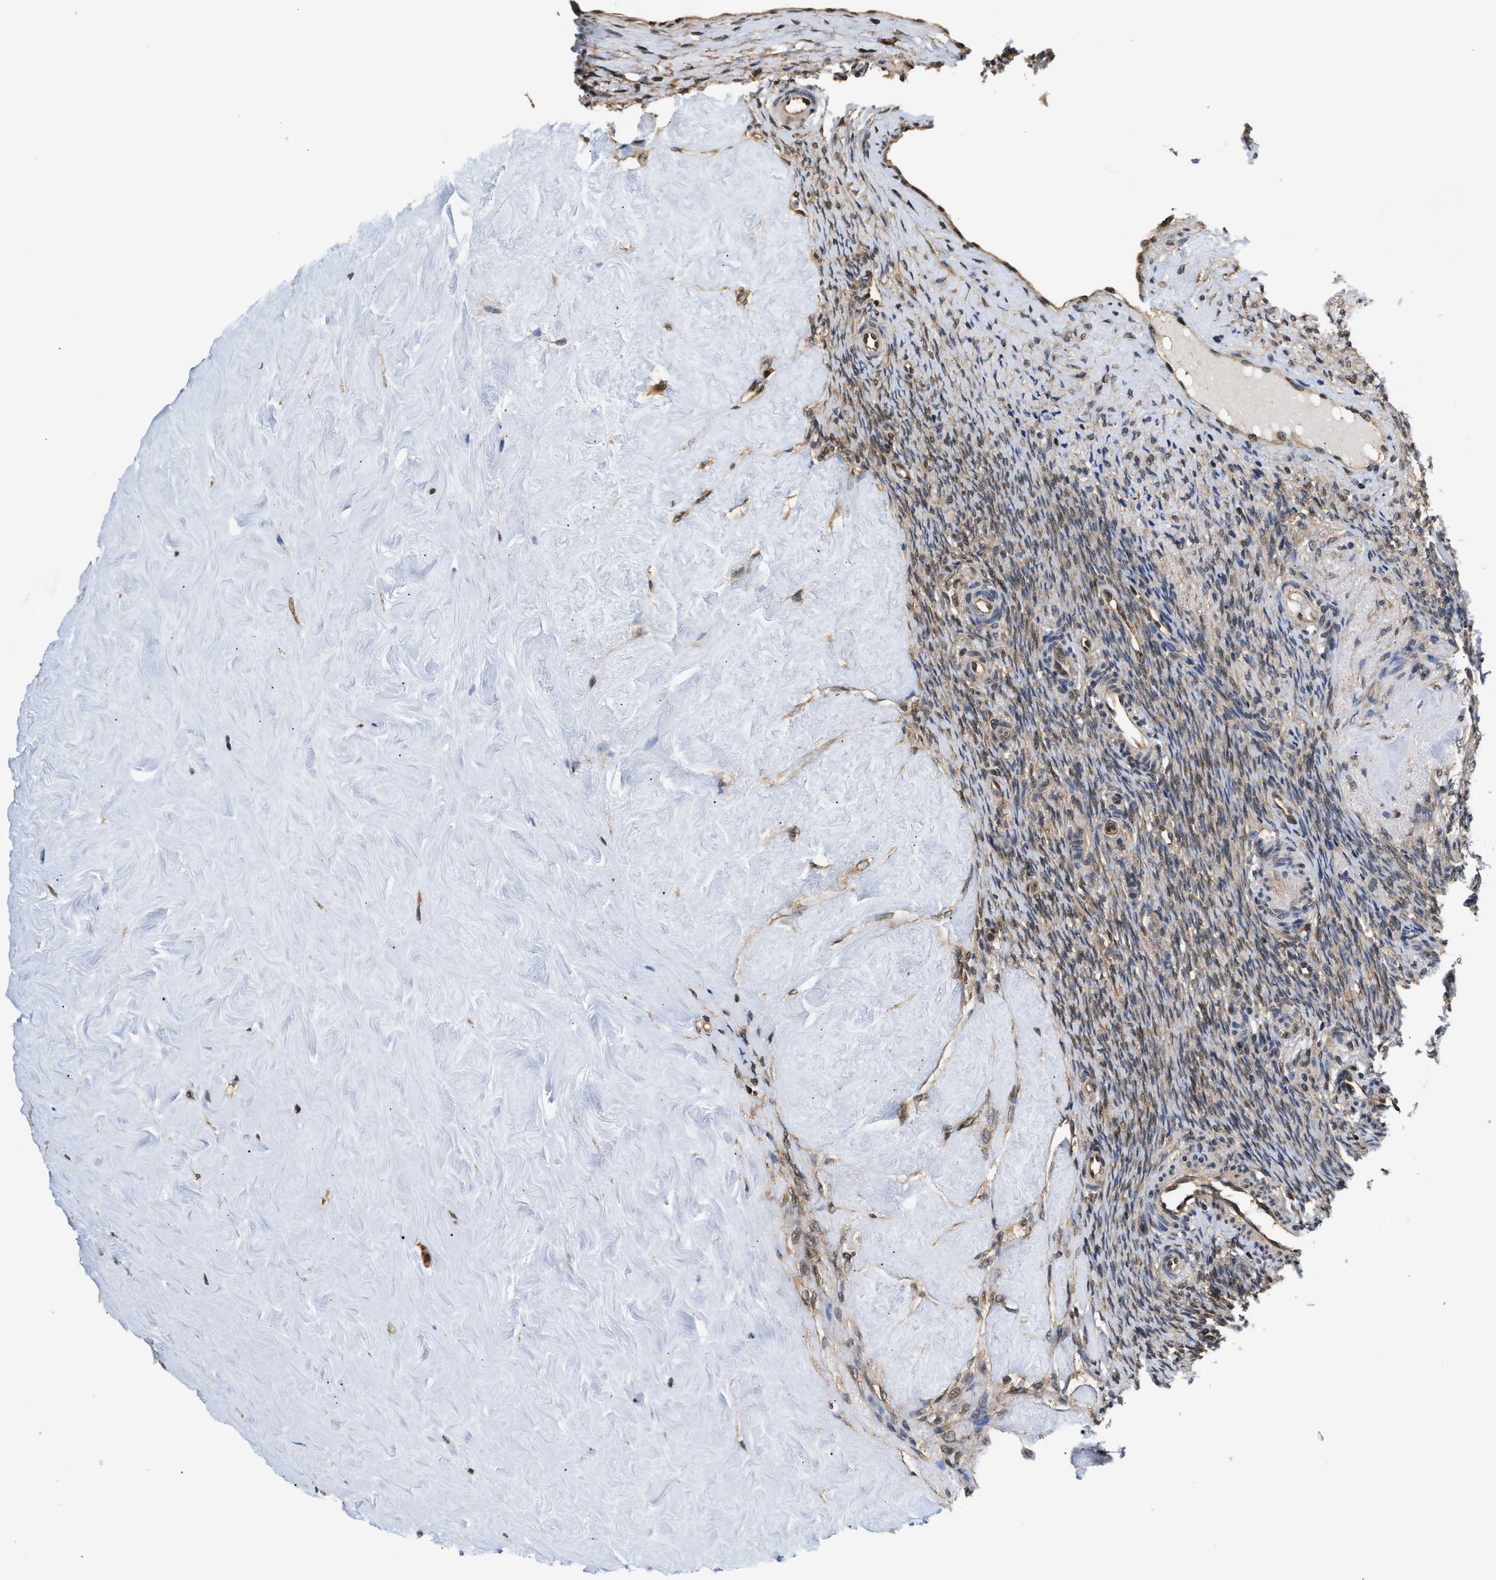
{"staining": {"intensity": "moderate", "quantity": ">75%", "location": "cytoplasmic/membranous"}, "tissue": "ovary", "cell_type": "Follicle cells", "image_type": "normal", "snomed": [{"axis": "morphology", "description": "Normal tissue, NOS"}, {"axis": "topography", "description": "Ovary"}], "caption": "Protein expression analysis of benign ovary demonstrates moderate cytoplasmic/membranous expression in about >75% of follicle cells. (DAB (3,3'-diaminobenzidine) IHC with brightfield microscopy, high magnification).", "gene": "SCAI", "patient": {"sex": "female", "age": 41}}